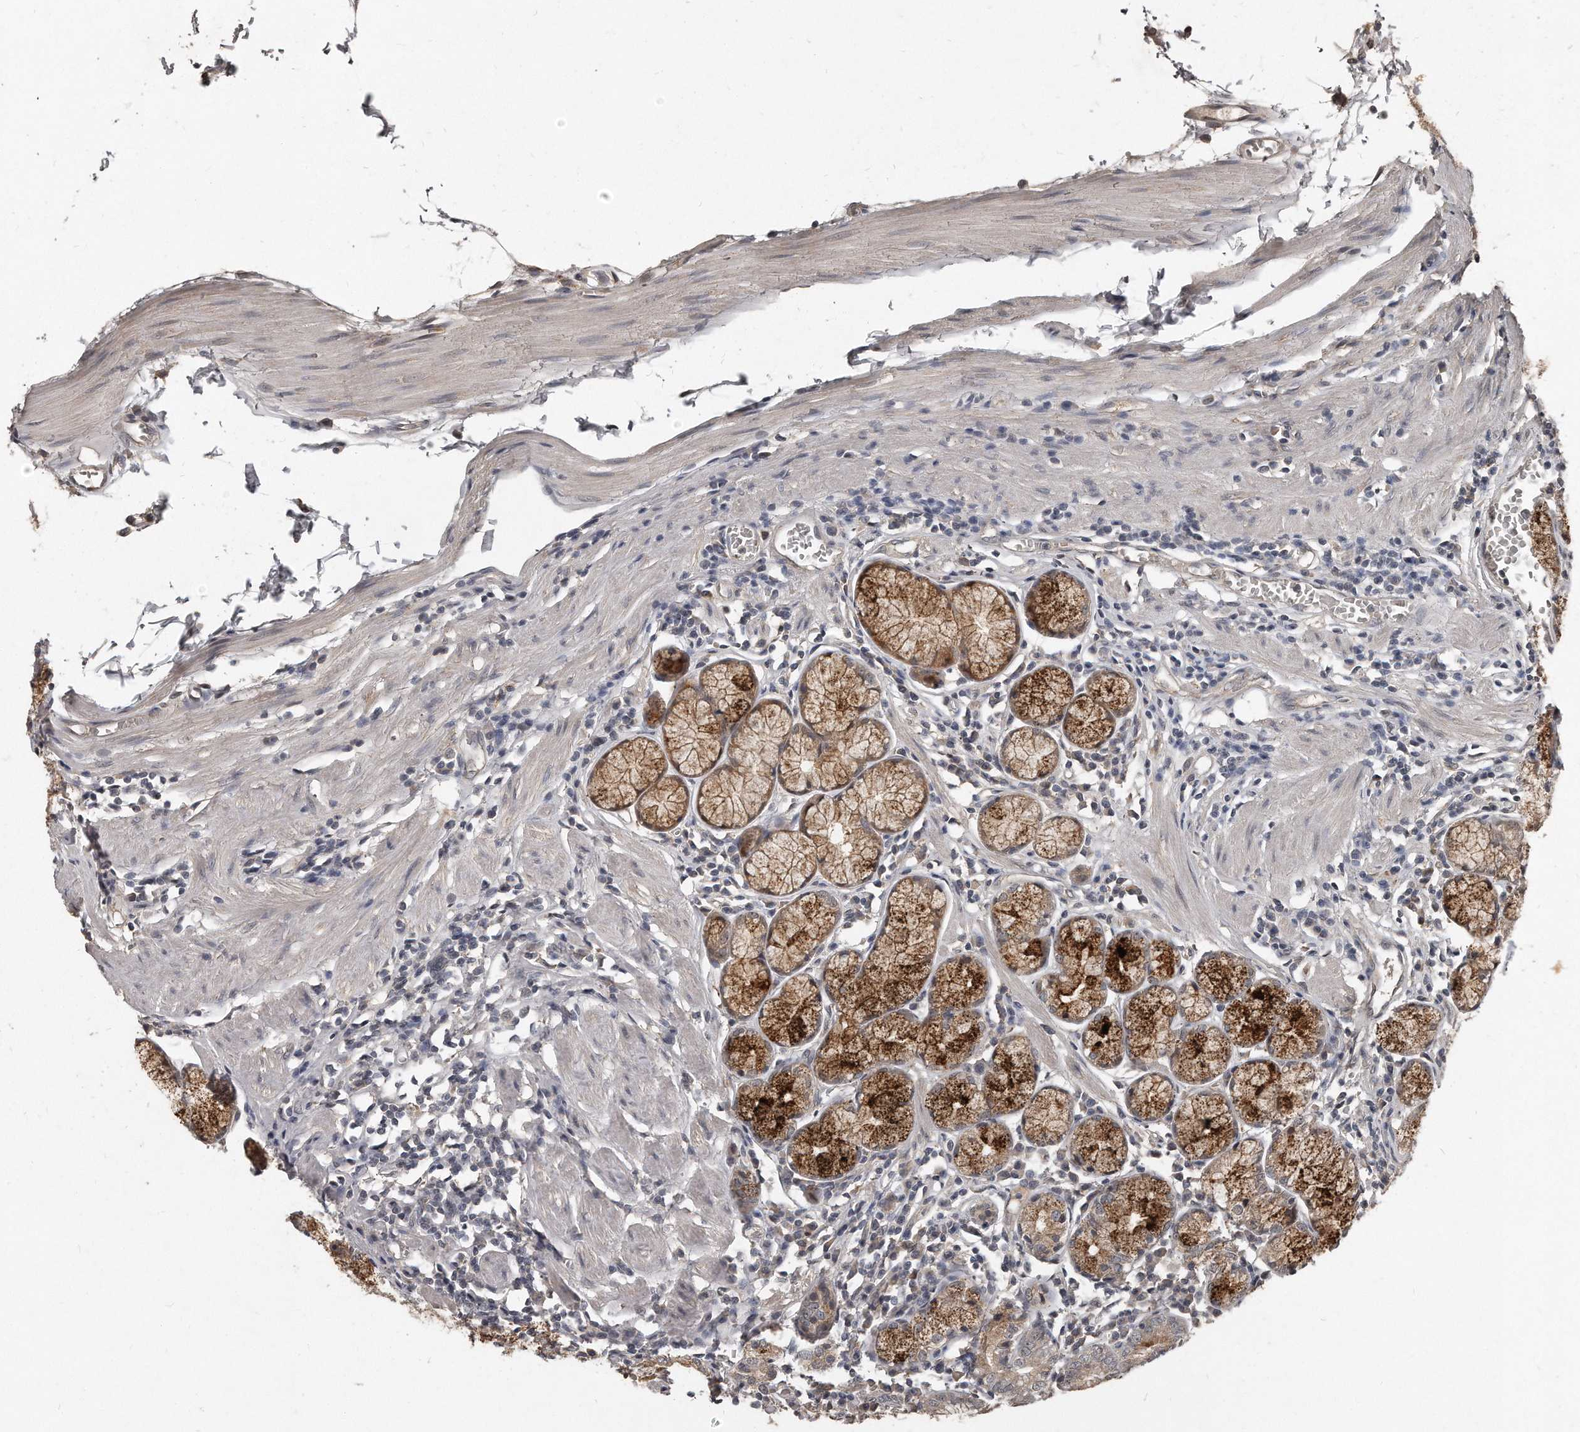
{"staining": {"intensity": "strong", "quantity": "<25%", "location": "cytoplasmic/membranous"}, "tissue": "stomach", "cell_type": "Glandular cells", "image_type": "normal", "snomed": [{"axis": "morphology", "description": "Normal tissue, NOS"}, {"axis": "topography", "description": "Stomach"}], "caption": "Stomach stained for a protein reveals strong cytoplasmic/membranous positivity in glandular cells. The staining was performed using DAB (3,3'-diaminobenzidine) to visualize the protein expression in brown, while the nuclei were stained in blue with hematoxylin (Magnification: 20x).", "gene": "GRB10", "patient": {"sex": "male", "age": 55}}